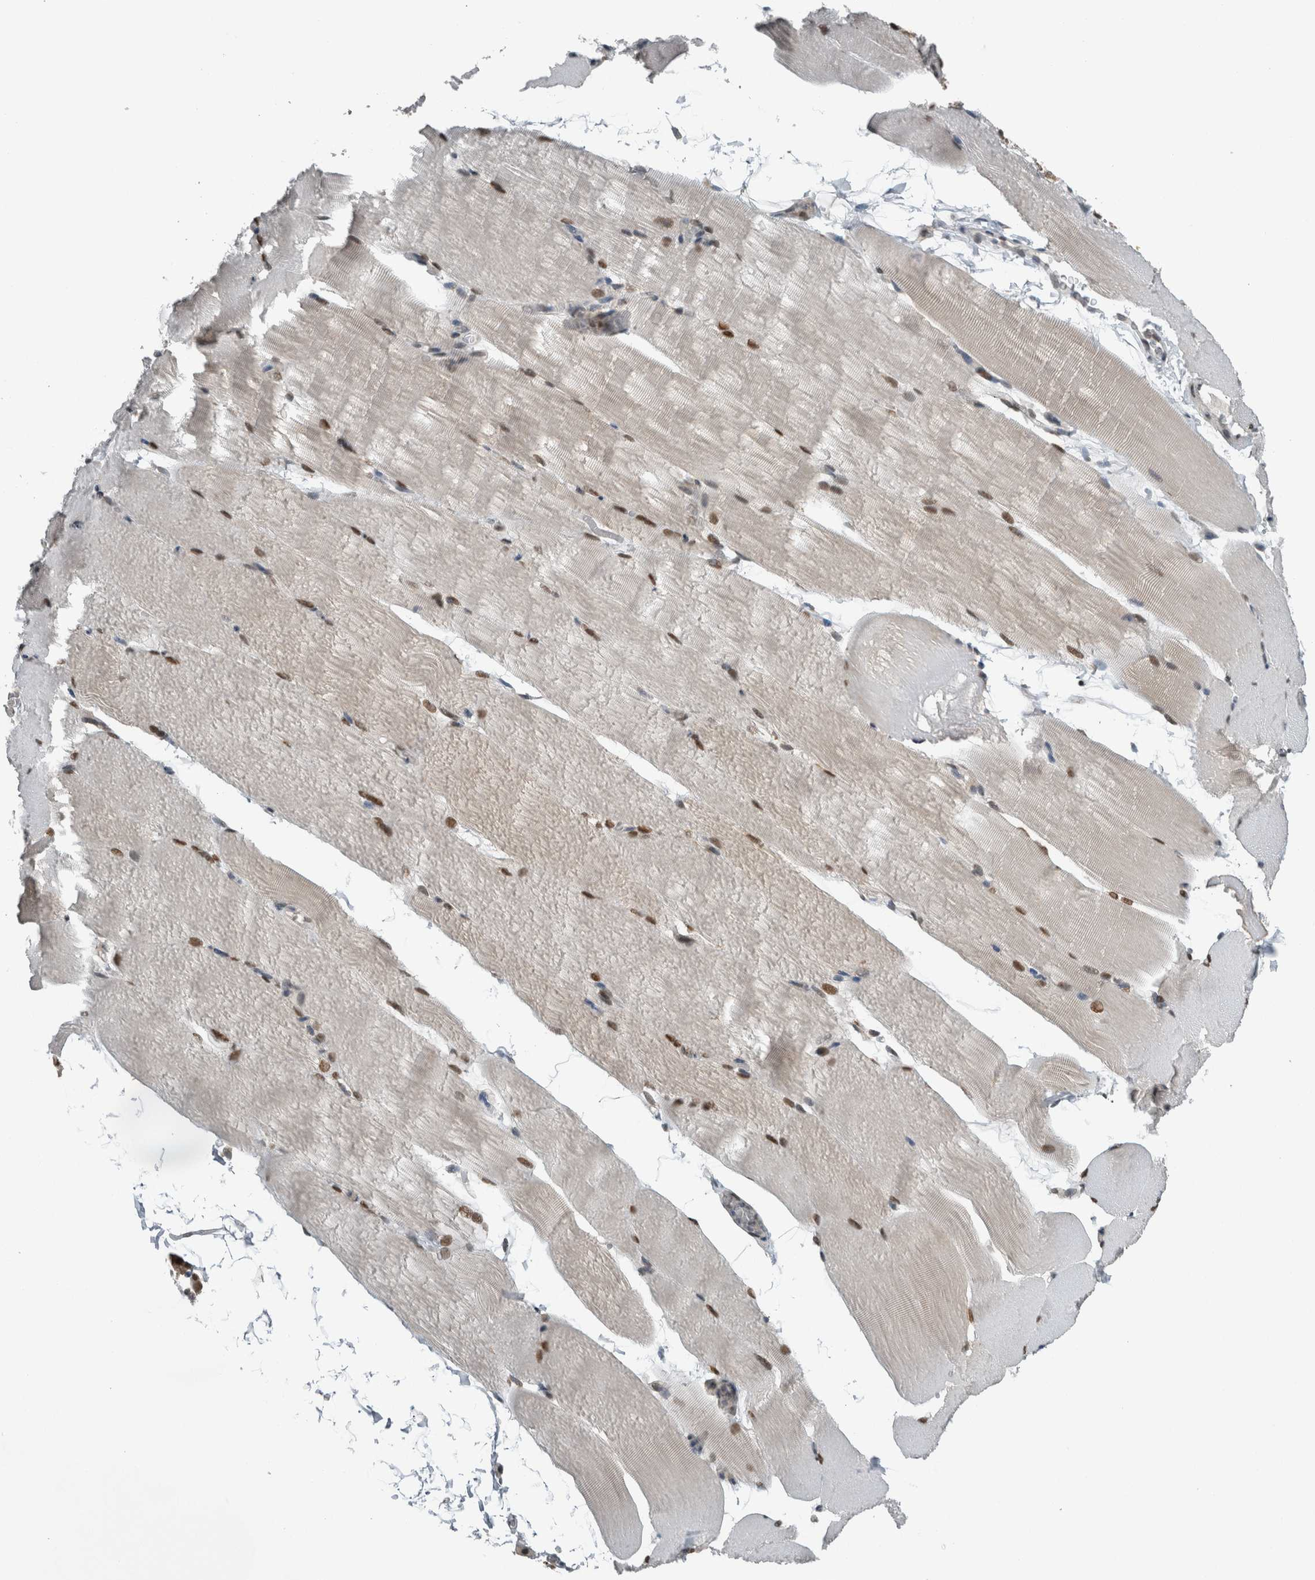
{"staining": {"intensity": "moderate", "quantity": ">75%", "location": "nuclear"}, "tissue": "skeletal muscle", "cell_type": "Myocytes", "image_type": "normal", "snomed": [{"axis": "morphology", "description": "Normal tissue, NOS"}, {"axis": "topography", "description": "Skeletal muscle"}, {"axis": "topography", "description": "Parathyroid gland"}], "caption": "A medium amount of moderate nuclear expression is present in about >75% of myocytes in normal skeletal muscle. (DAB = brown stain, brightfield microscopy at high magnification).", "gene": "SPAG7", "patient": {"sex": "female", "age": 37}}